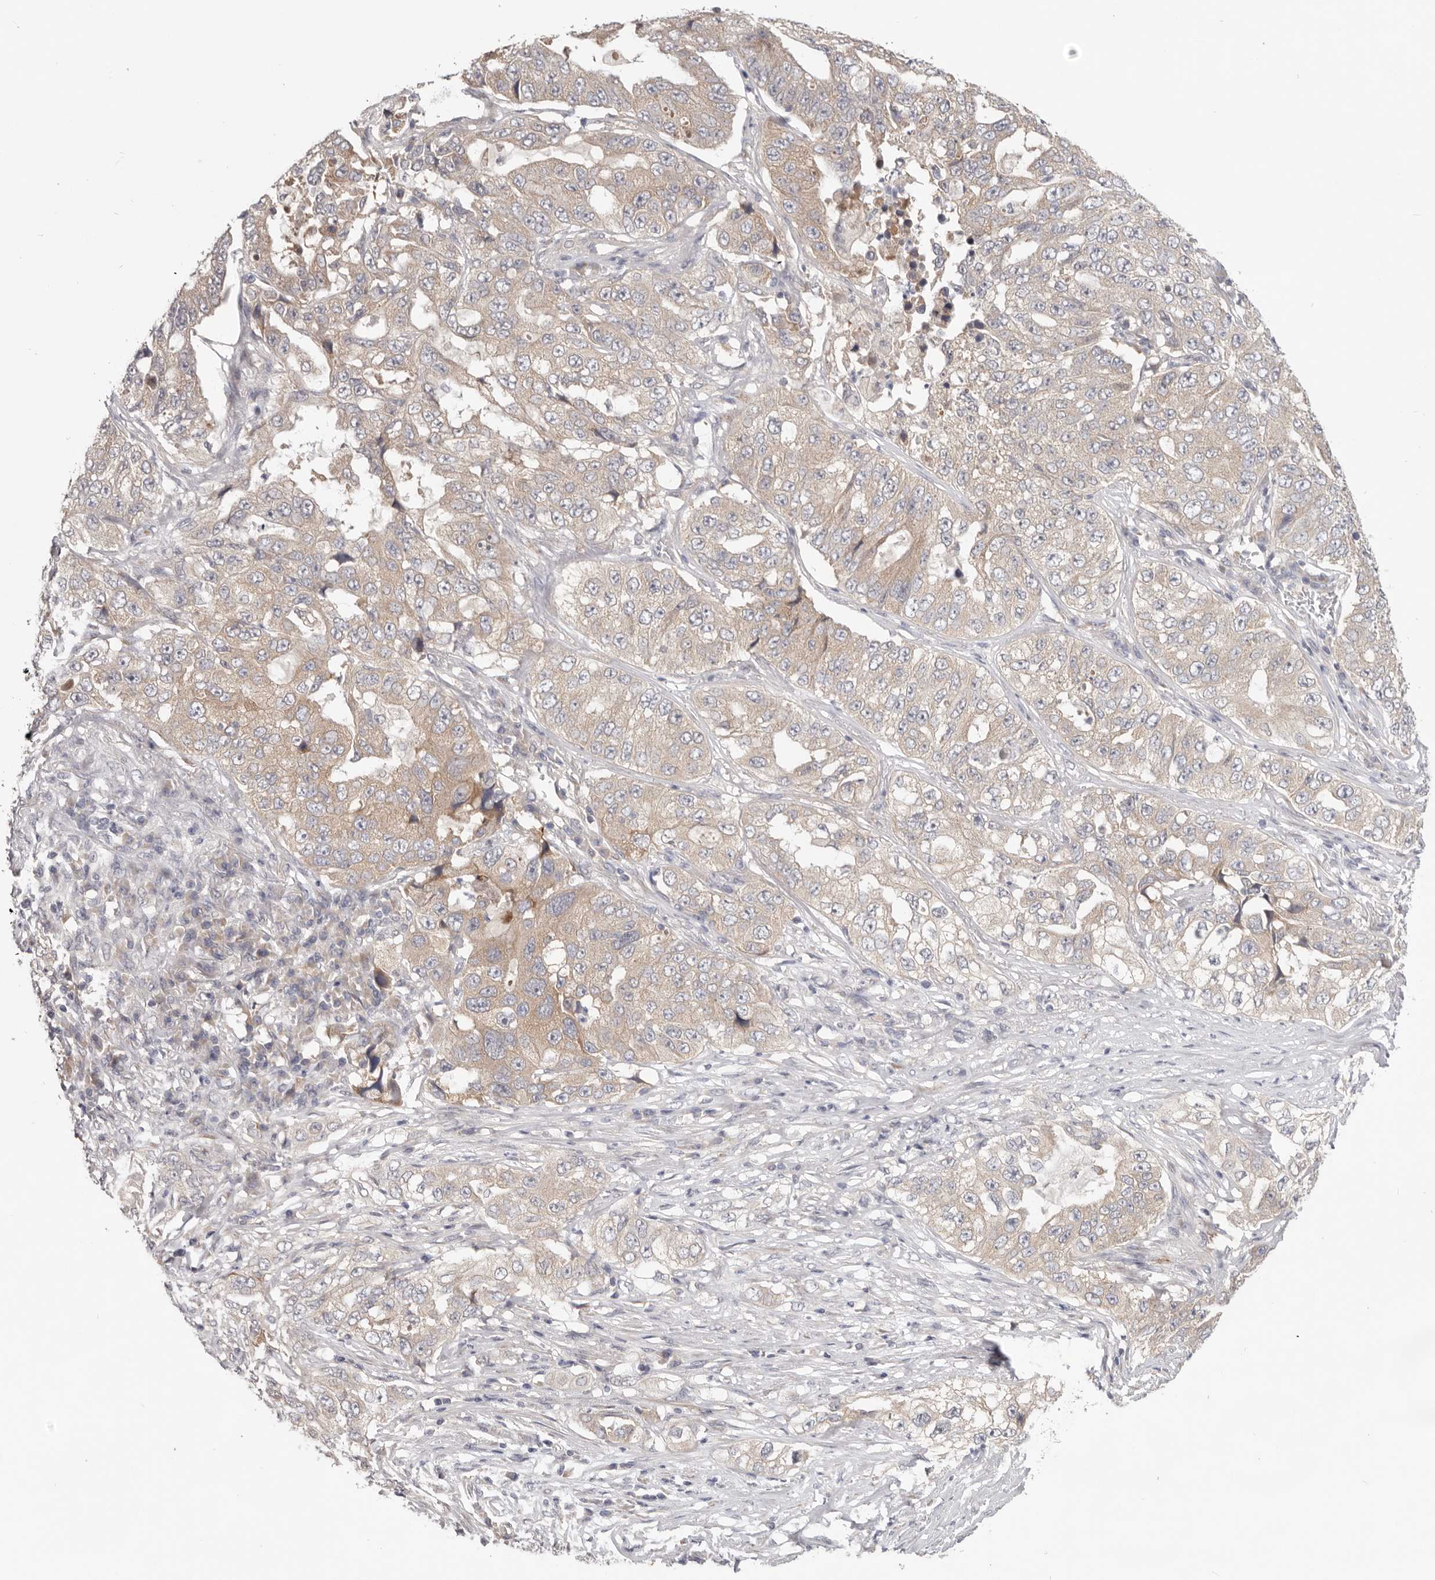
{"staining": {"intensity": "weak", "quantity": "25%-75%", "location": "cytoplasmic/membranous"}, "tissue": "lung cancer", "cell_type": "Tumor cells", "image_type": "cancer", "snomed": [{"axis": "morphology", "description": "Adenocarcinoma, NOS"}, {"axis": "topography", "description": "Lung"}], "caption": "Brown immunohistochemical staining in human lung cancer (adenocarcinoma) reveals weak cytoplasmic/membranous expression in about 25%-75% of tumor cells.", "gene": "WDR77", "patient": {"sex": "female", "age": 51}}